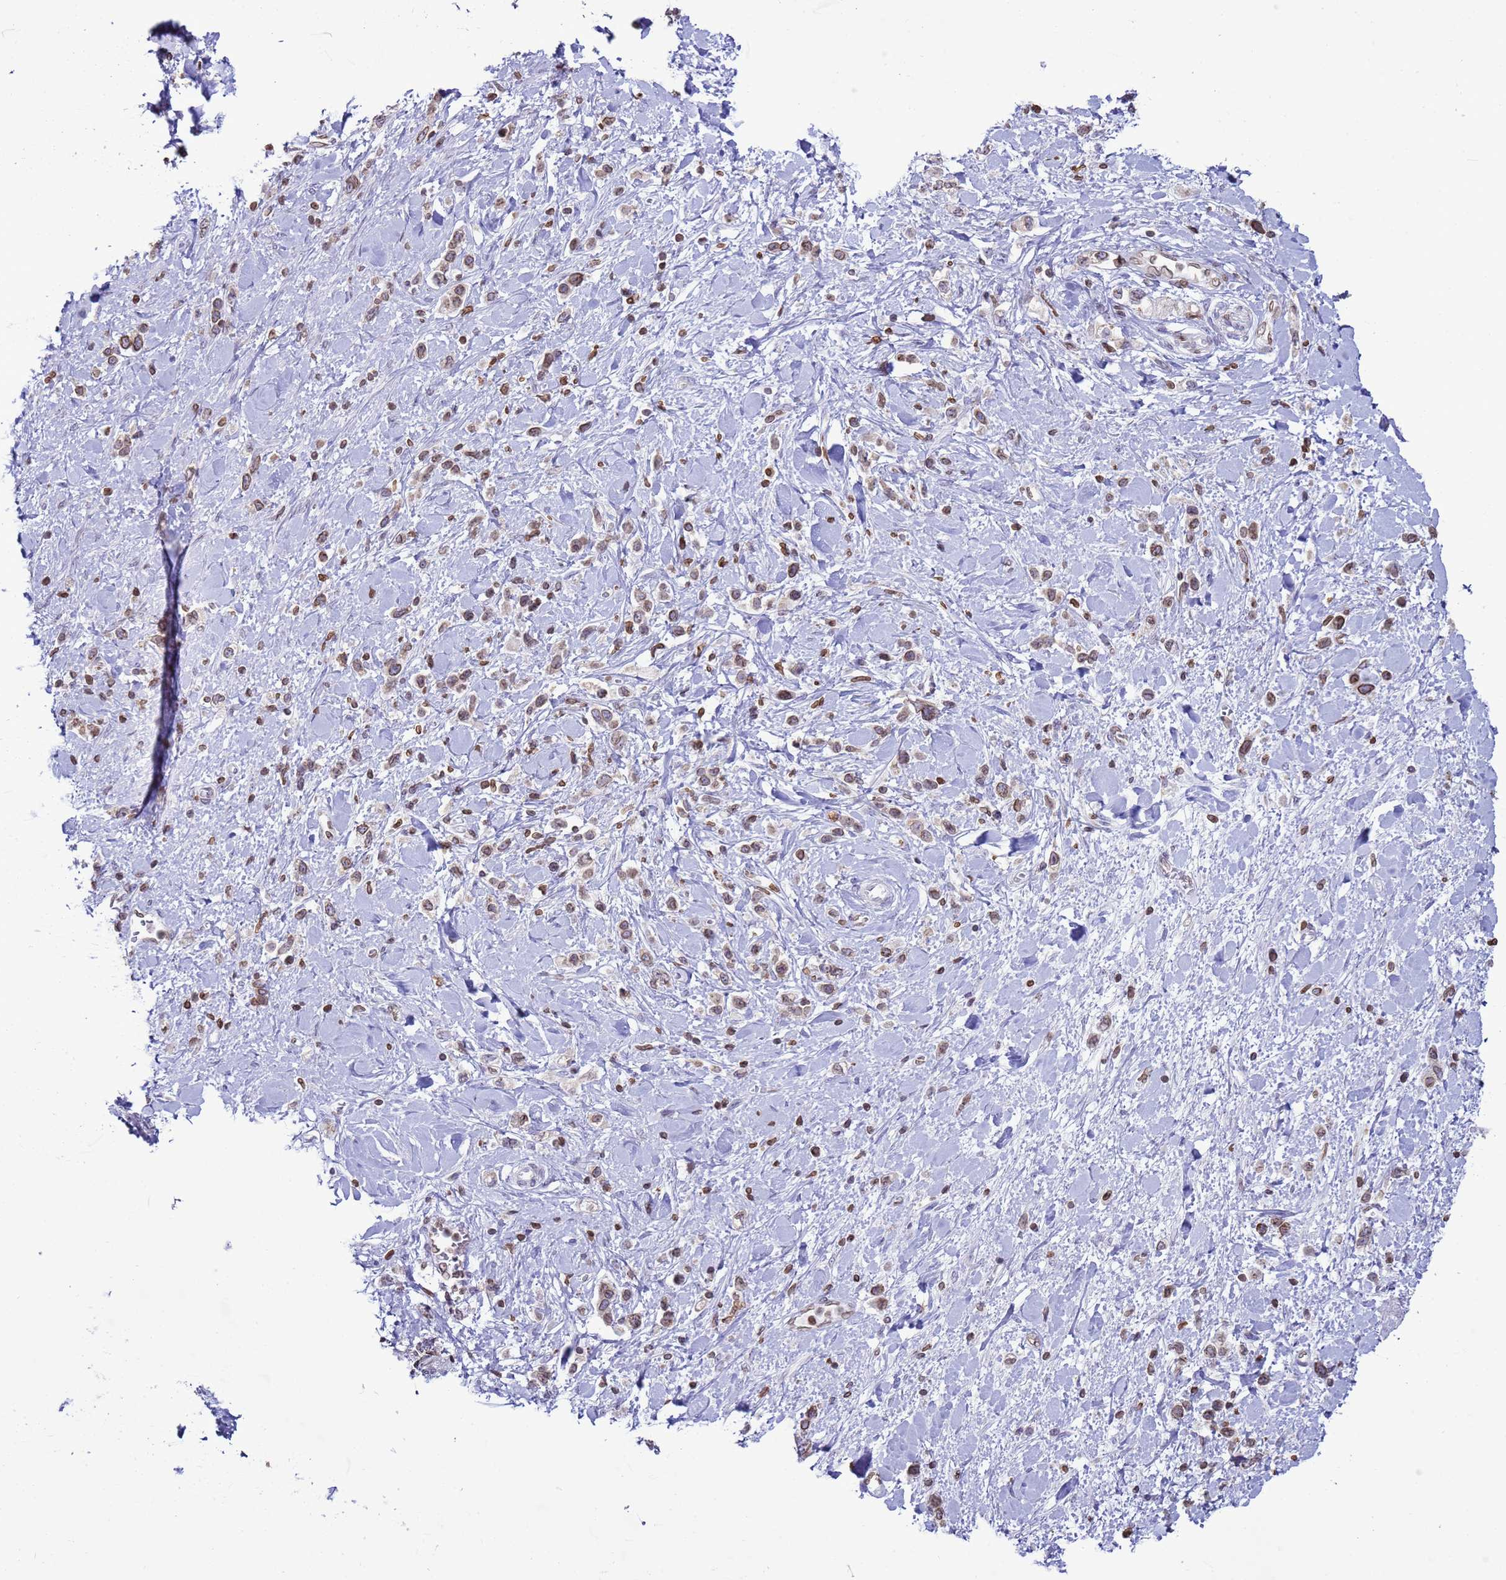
{"staining": {"intensity": "weak", "quantity": ">75%", "location": "cytoplasmic/membranous,nuclear"}, "tissue": "stomach cancer", "cell_type": "Tumor cells", "image_type": "cancer", "snomed": [{"axis": "morphology", "description": "Normal tissue, NOS"}, {"axis": "morphology", "description": "Adenocarcinoma, NOS"}, {"axis": "topography", "description": "Stomach, upper"}, {"axis": "topography", "description": "Stomach"}], "caption": "This histopathology image demonstrates IHC staining of human stomach adenocarcinoma, with low weak cytoplasmic/membranous and nuclear expression in approximately >75% of tumor cells.", "gene": "DHX37", "patient": {"sex": "female", "age": 65}}